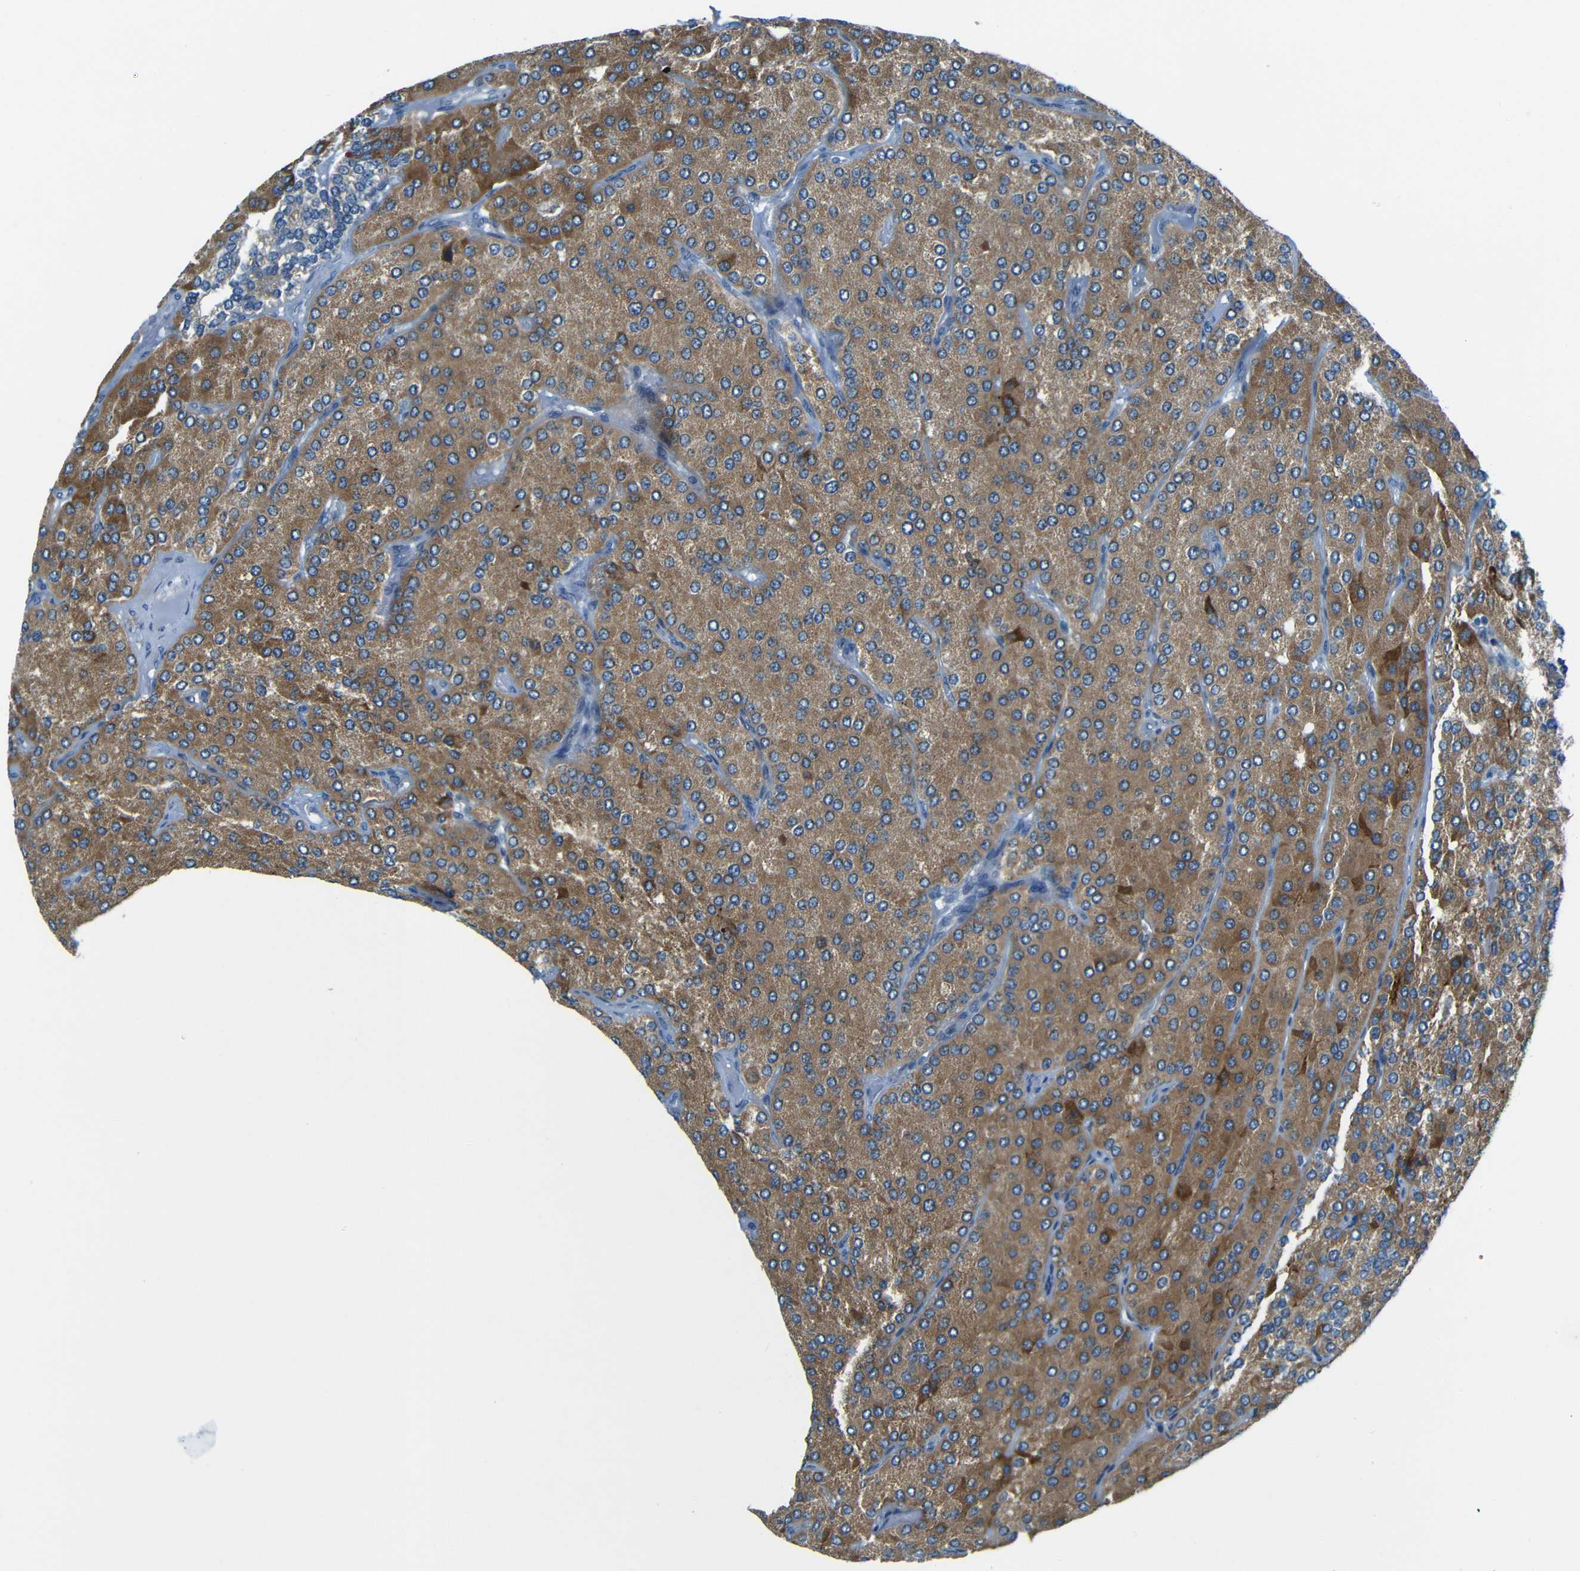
{"staining": {"intensity": "moderate", "quantity": ">75%", "location": "cytoplasmic/membranous"}, "tissue": "parathyroid gland", "cell_type": "Glandular cells", "image_type": "normal", "snomed": [{"axis": "morphology", "description": "Normal tissue, NOS"}, {"axis": "morphology", "description": "Adenoma, NOS"}, {"axis": "topography", "description": "Parathyroid gland"}], "caption": "This is a micrograph of immunohistochemistry staining of unremarkable parathyroid gland, which shows moderate expression in the cytoplasmic/membranous of glandular cells.", "gene": "ANKRD22", "patient": {"sex": "female", "age": 86}}